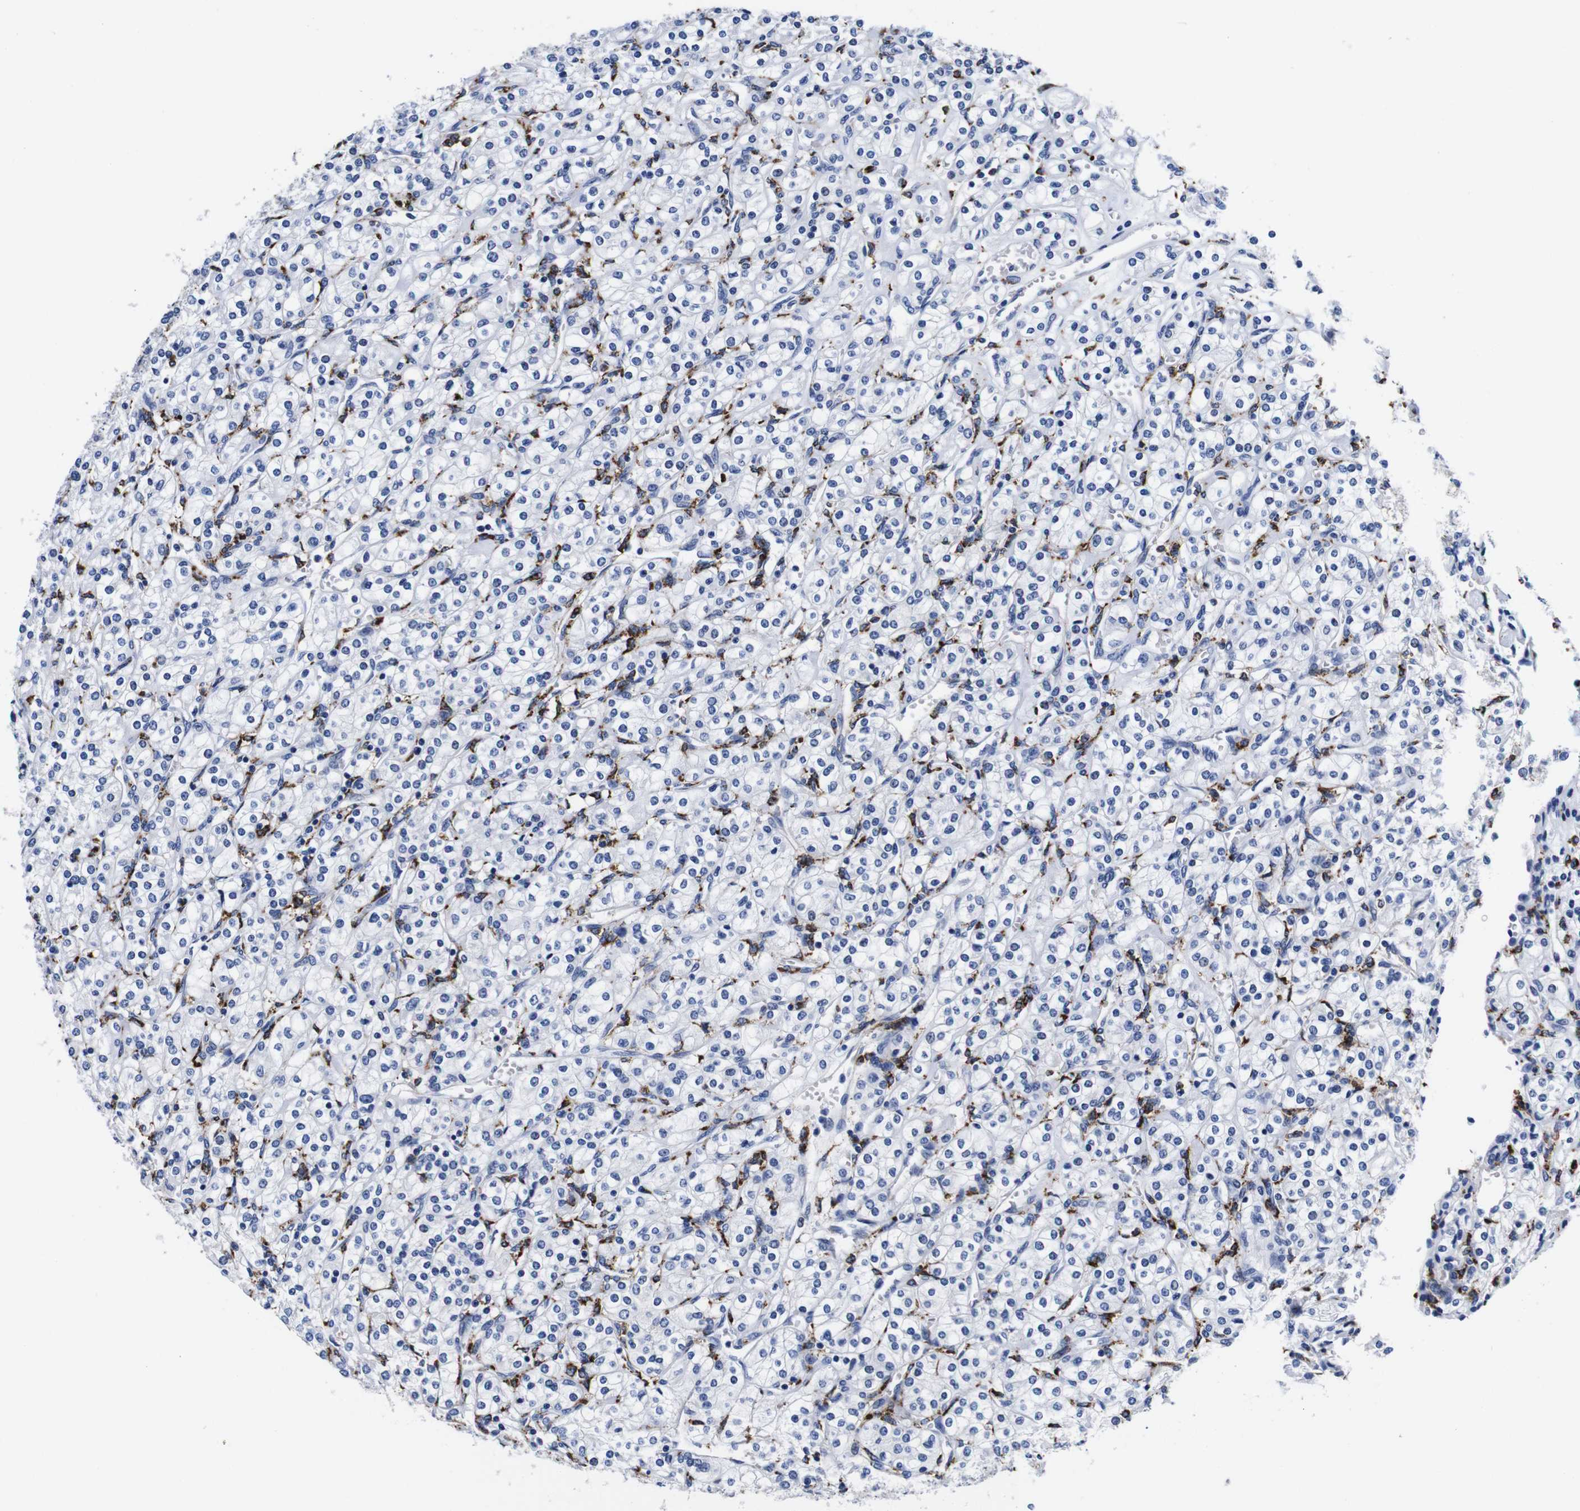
{"staining": {"intensity": "negative", "quantity": "none", "location": "none"}, "tissue": "renal cancer", "cell_type": "Tumor cells", "image_type": "cancer", "snomed": [{"axis": "morphology", "description": "Adenocarcinoma, NOS"}, {"axis": "topography", "description": "Kidney"}], "caption": "IHC image of human renal cancer (adenocarcinoma) stained for a protein (brown), which demonstrates no expression in tumor cells.", "gene": "HLA-DMB", "patient": {"sex": "male", "age": 77}}